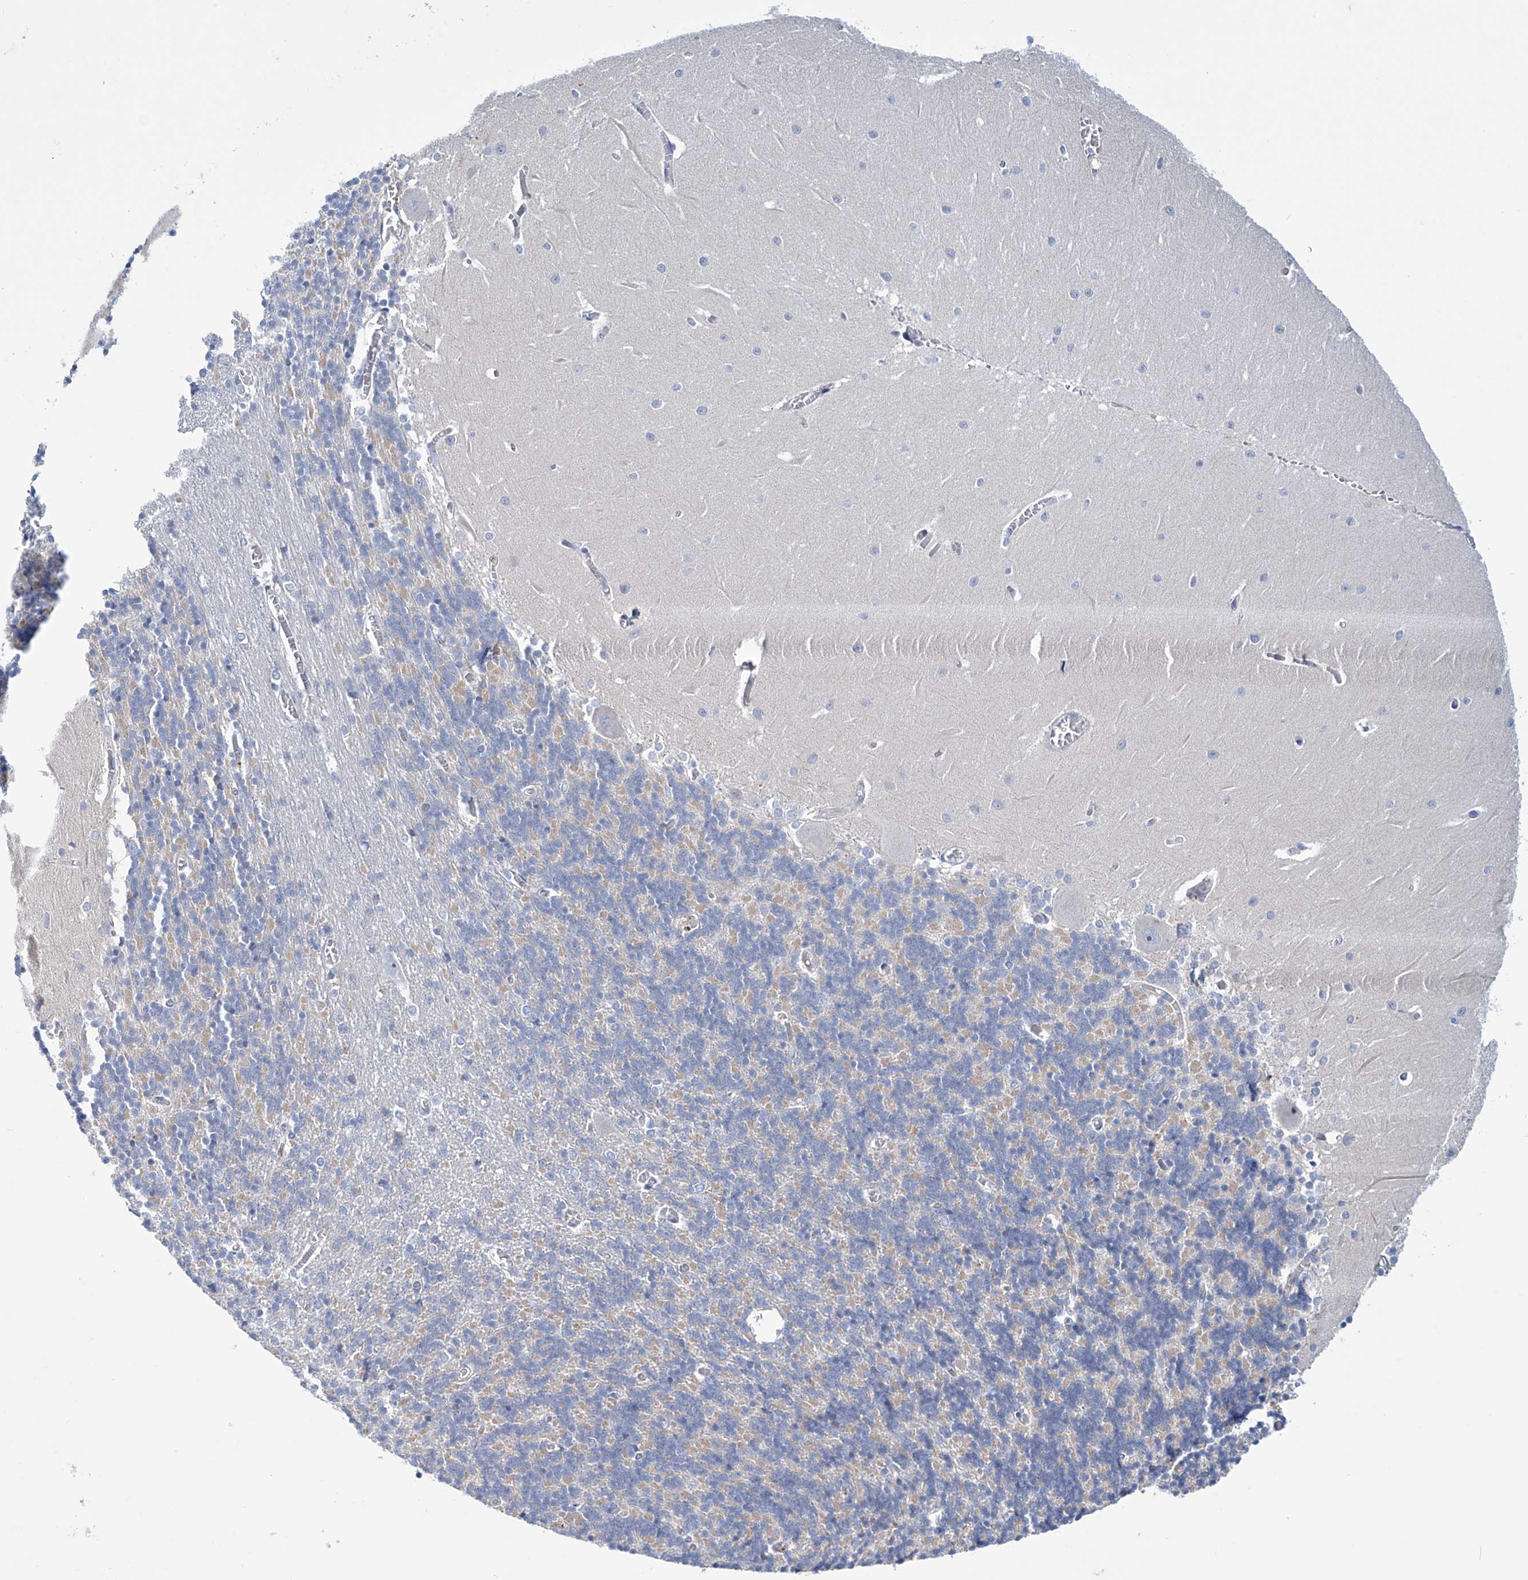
{"staining": {"intensity": "negative", "quantity": "none", "location": "none"}, "tissue": "cerebellum", "cell_type": "Cells in granular layer", "image_type": "normal", "snomed": [{"axis": "morphology", "description": "Normal tissue, NOS"}, {"axis": "topography", "description": "Cerebellum"}], "caption": "Cells in granular layer are negative for protein expression in unremarkable human cerebellum. (Stains: DAB immunohistochemistry (IHC) with hematoxylin counter stain, Microscopy: brightfield microscopy at high magnification).", "gene": "TRIM60", "patient": {"sex": "male", "age": 57}}